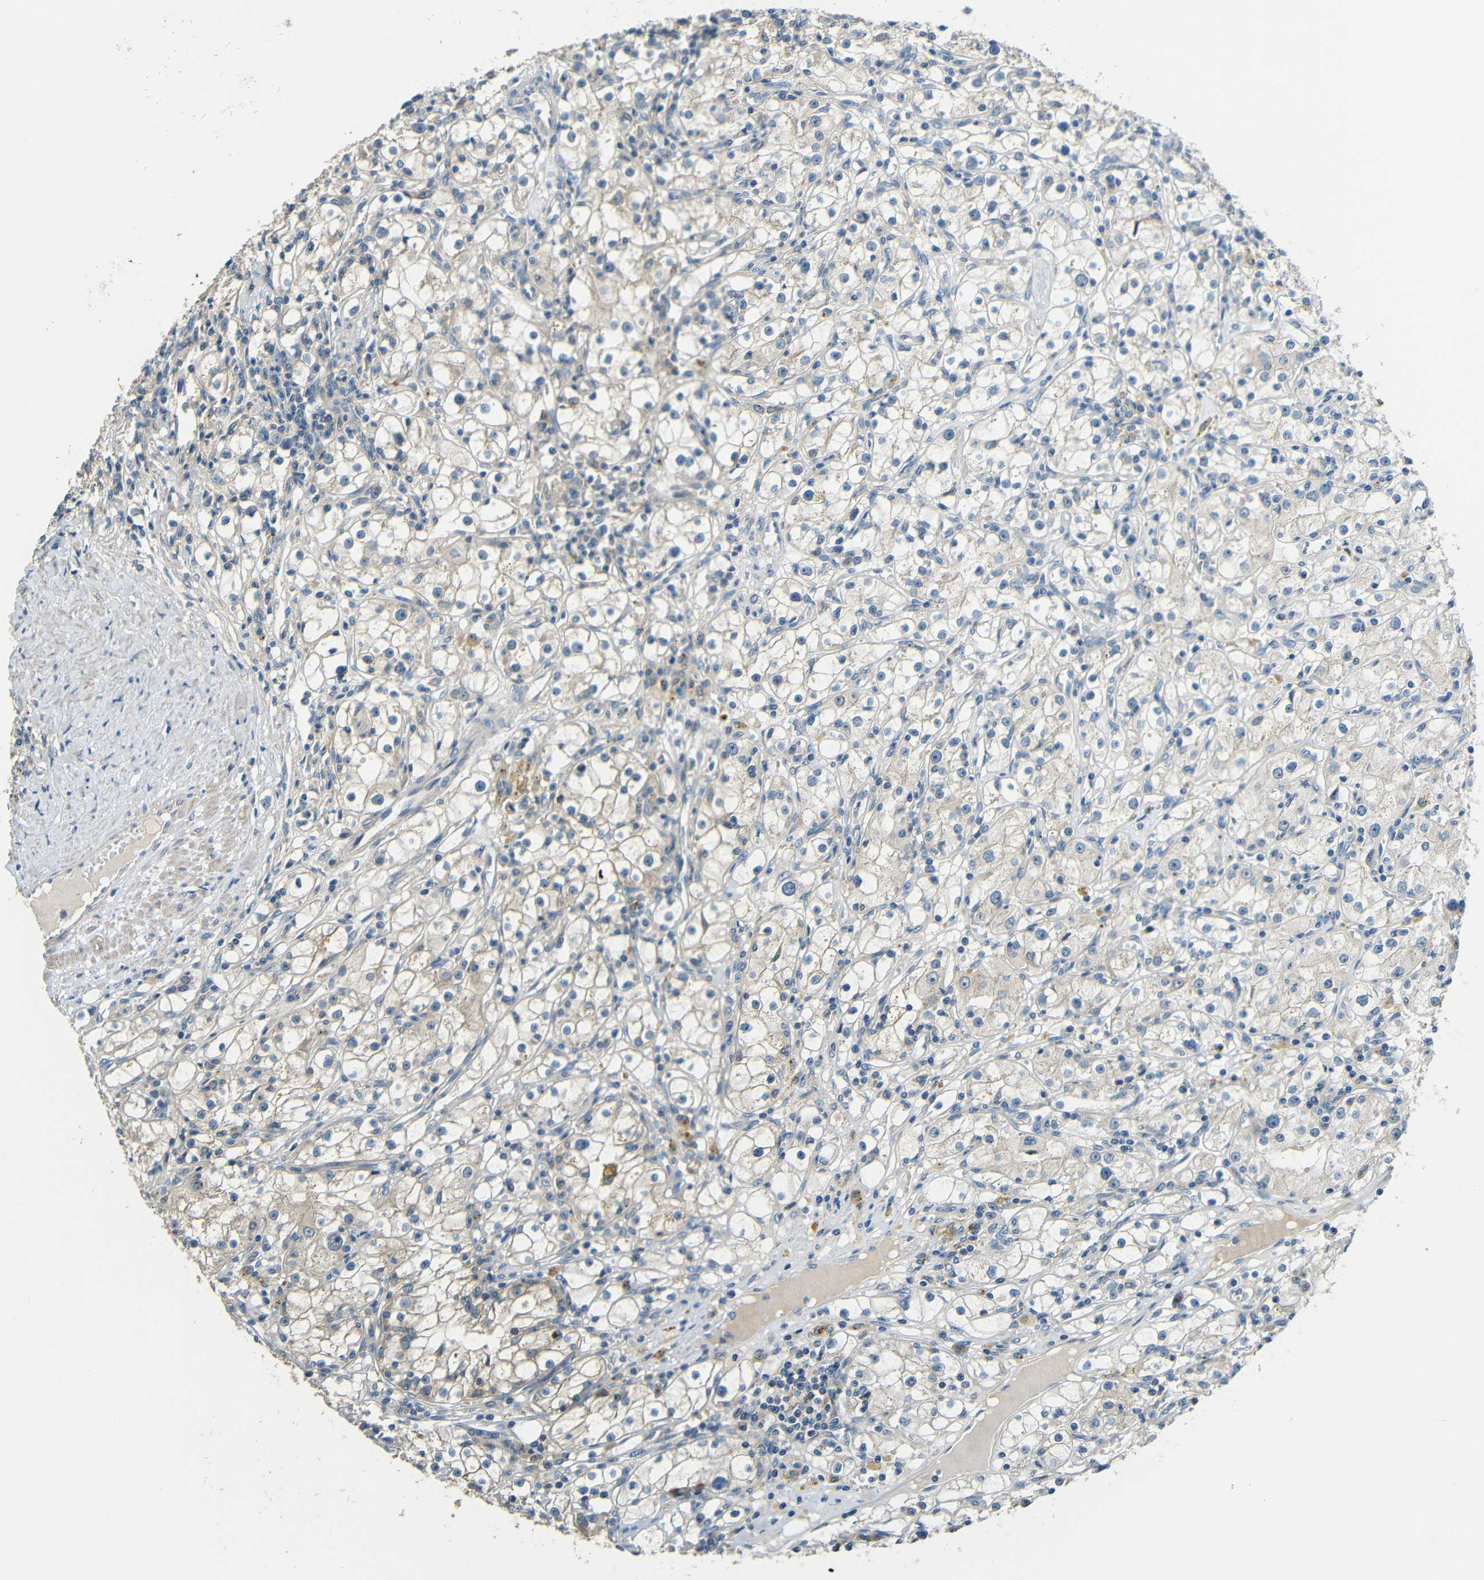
{"staining": {"intensity": "weak", "quantity": "<25%", "location": "cytoplasmic/membranous"}, "tissue": "renal cancer", "cell_type": "Tumor cells", "image_type": "cancer", "snomed": [{"axis": "morphology", "description": "Adenocarcinoma, NOS"}, {"axis": "topography", "description": "Kidney"}], "caption": "An immunohistochemistry (IHC) image of renal cancer (adenocarcinoma) is shown. There is no staining in tumor cells of renal cancer (adenocarcinoma).", "gene": "FNDC3A", "patient": {"sex": "male", "age": 56}}